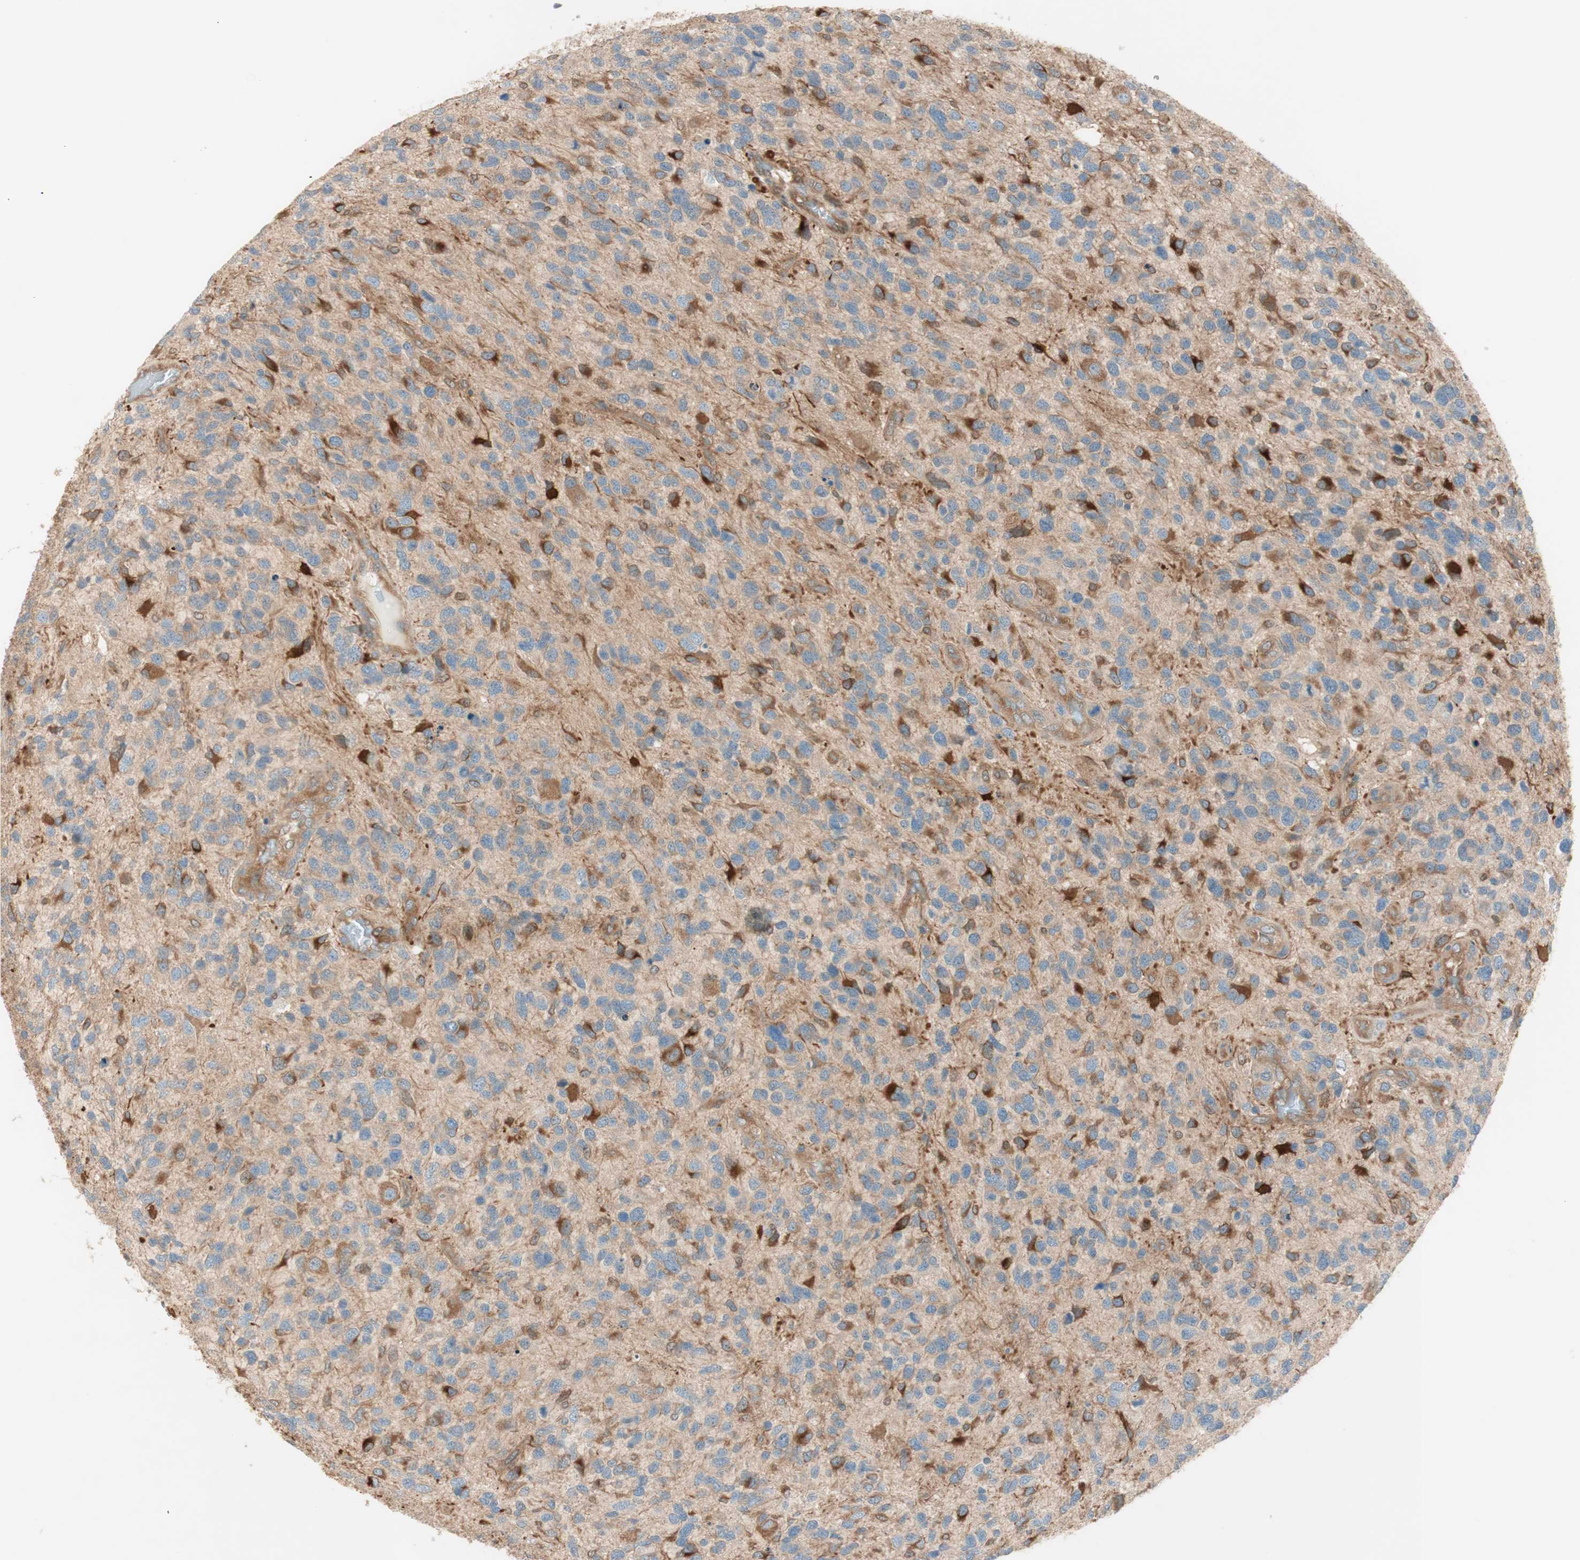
{"staining": {"intensity": "strong", "quantity": "<25%", "location": "cytoplasmic/membranous"}, "tissue": "glioma", "cell_type": "Tumor cells", "image_type": "cancer", "snomed": [{"axis": "morphology", "description": "Glioma, malignant, High grade"}, {"axis": "topography", "description": "Brain"}], "caption": "Protein analysis of glioma tissue demonstrates strong cytoplasmic/membranous expression in approximately <25% of tumor cells. (DAB IHC with brightfield microscopy, high magnification).", "gene": "GALT", "patient": {"sex": "female", "age": 58}}